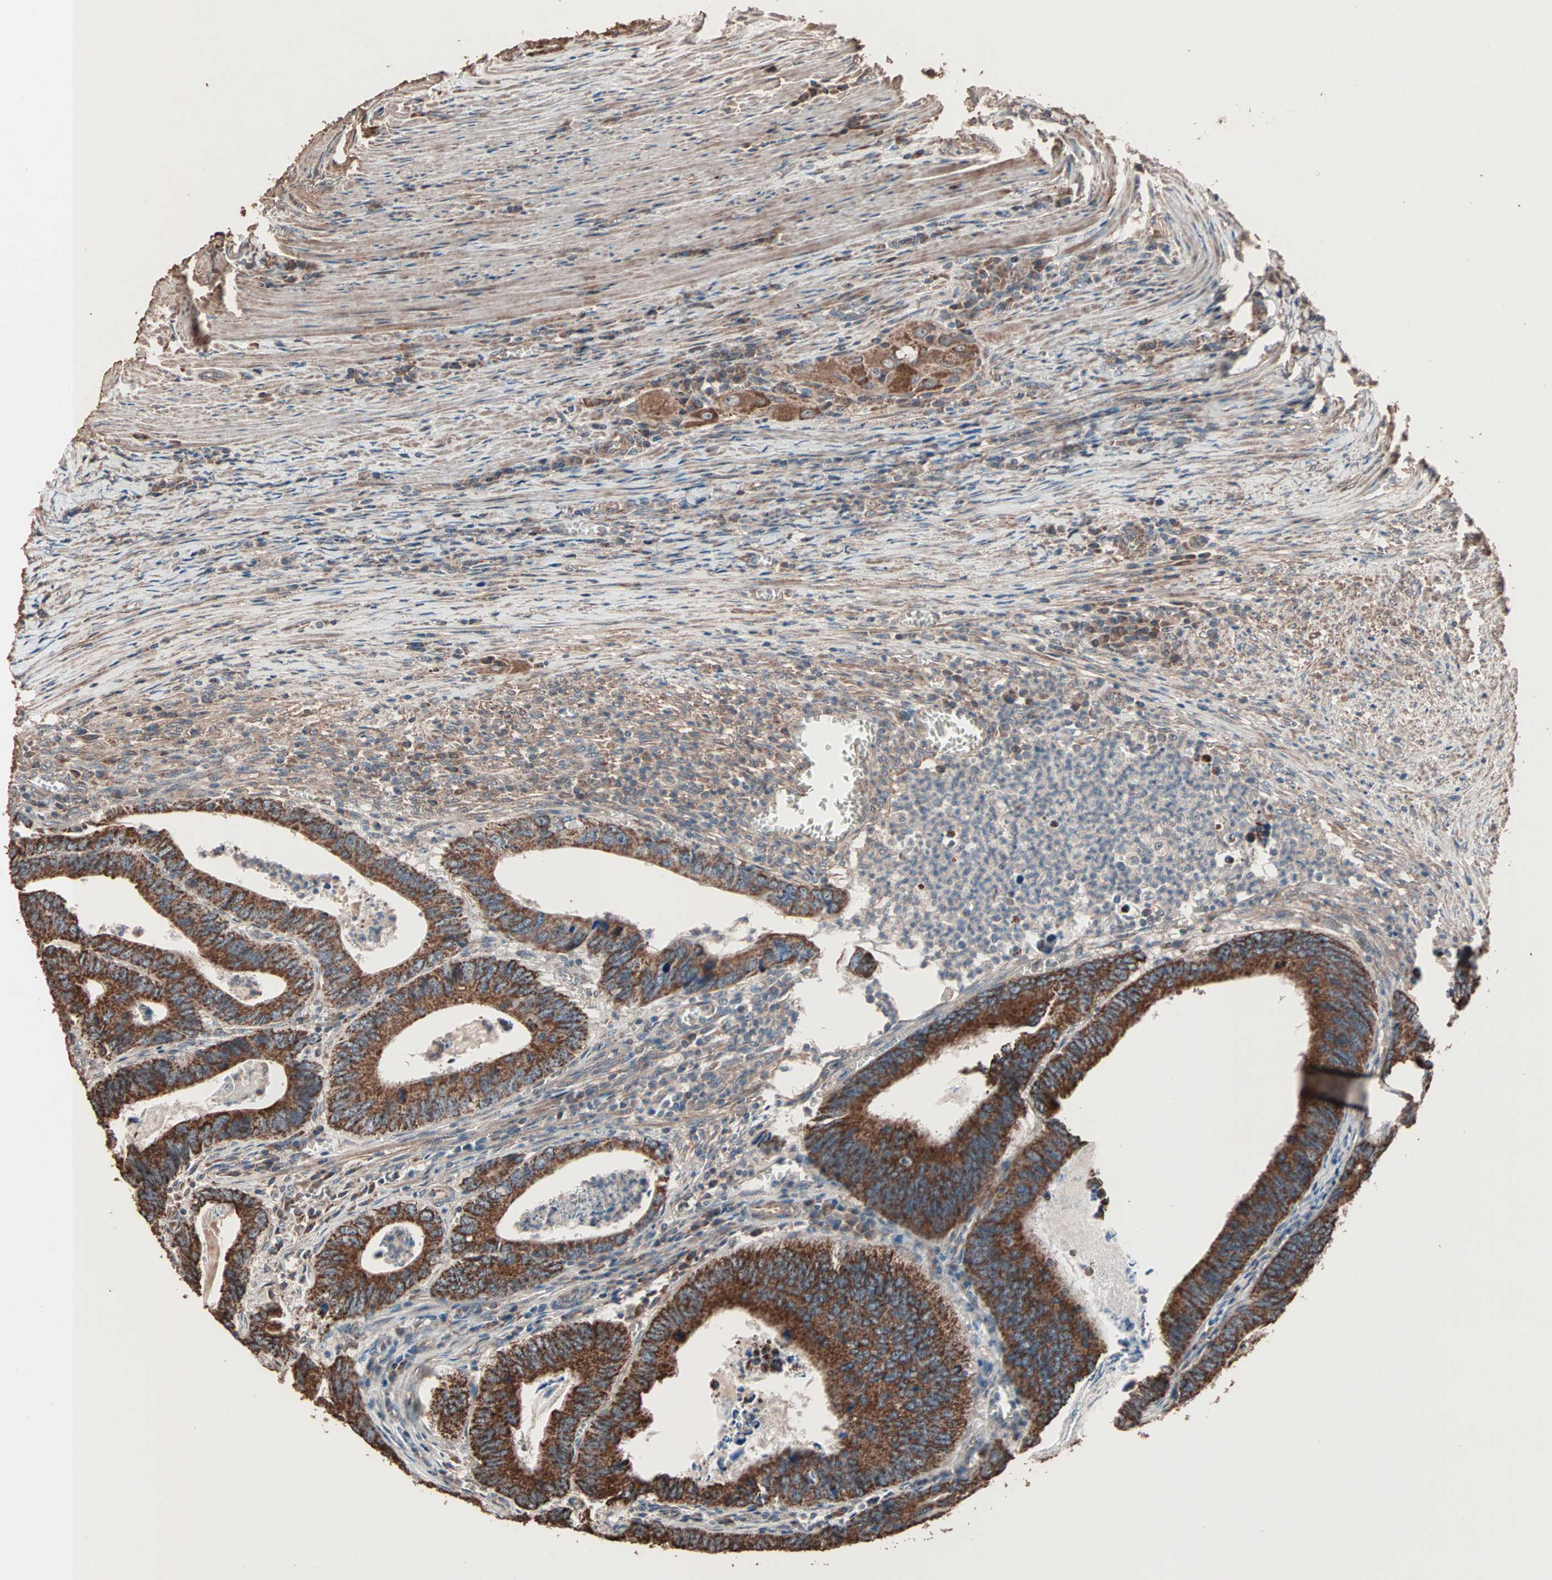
{"staining": {"intensity": "strong", "quantity": ">75%", "location": "cytoplasmic/membranous"}, "tissue": "colorectal cancer", "cell_type": "Tumor cells", "image_type": "cancer", "snomed": [{"axis": "morphology", "description": "Adenocarcinoma, NOS"}, {"axis": "topography", "description": "Colon"}], "caption": "The immunohistochemical stain highlights strong cytoplasmic/membranous staining in tumor cells of colorectal adenocarcinoma tissue. (DAB IHC with brightfield microscopy, high magnification).", "gene": "MRPL2", "patient": {"sex": "male", "age": 72}}